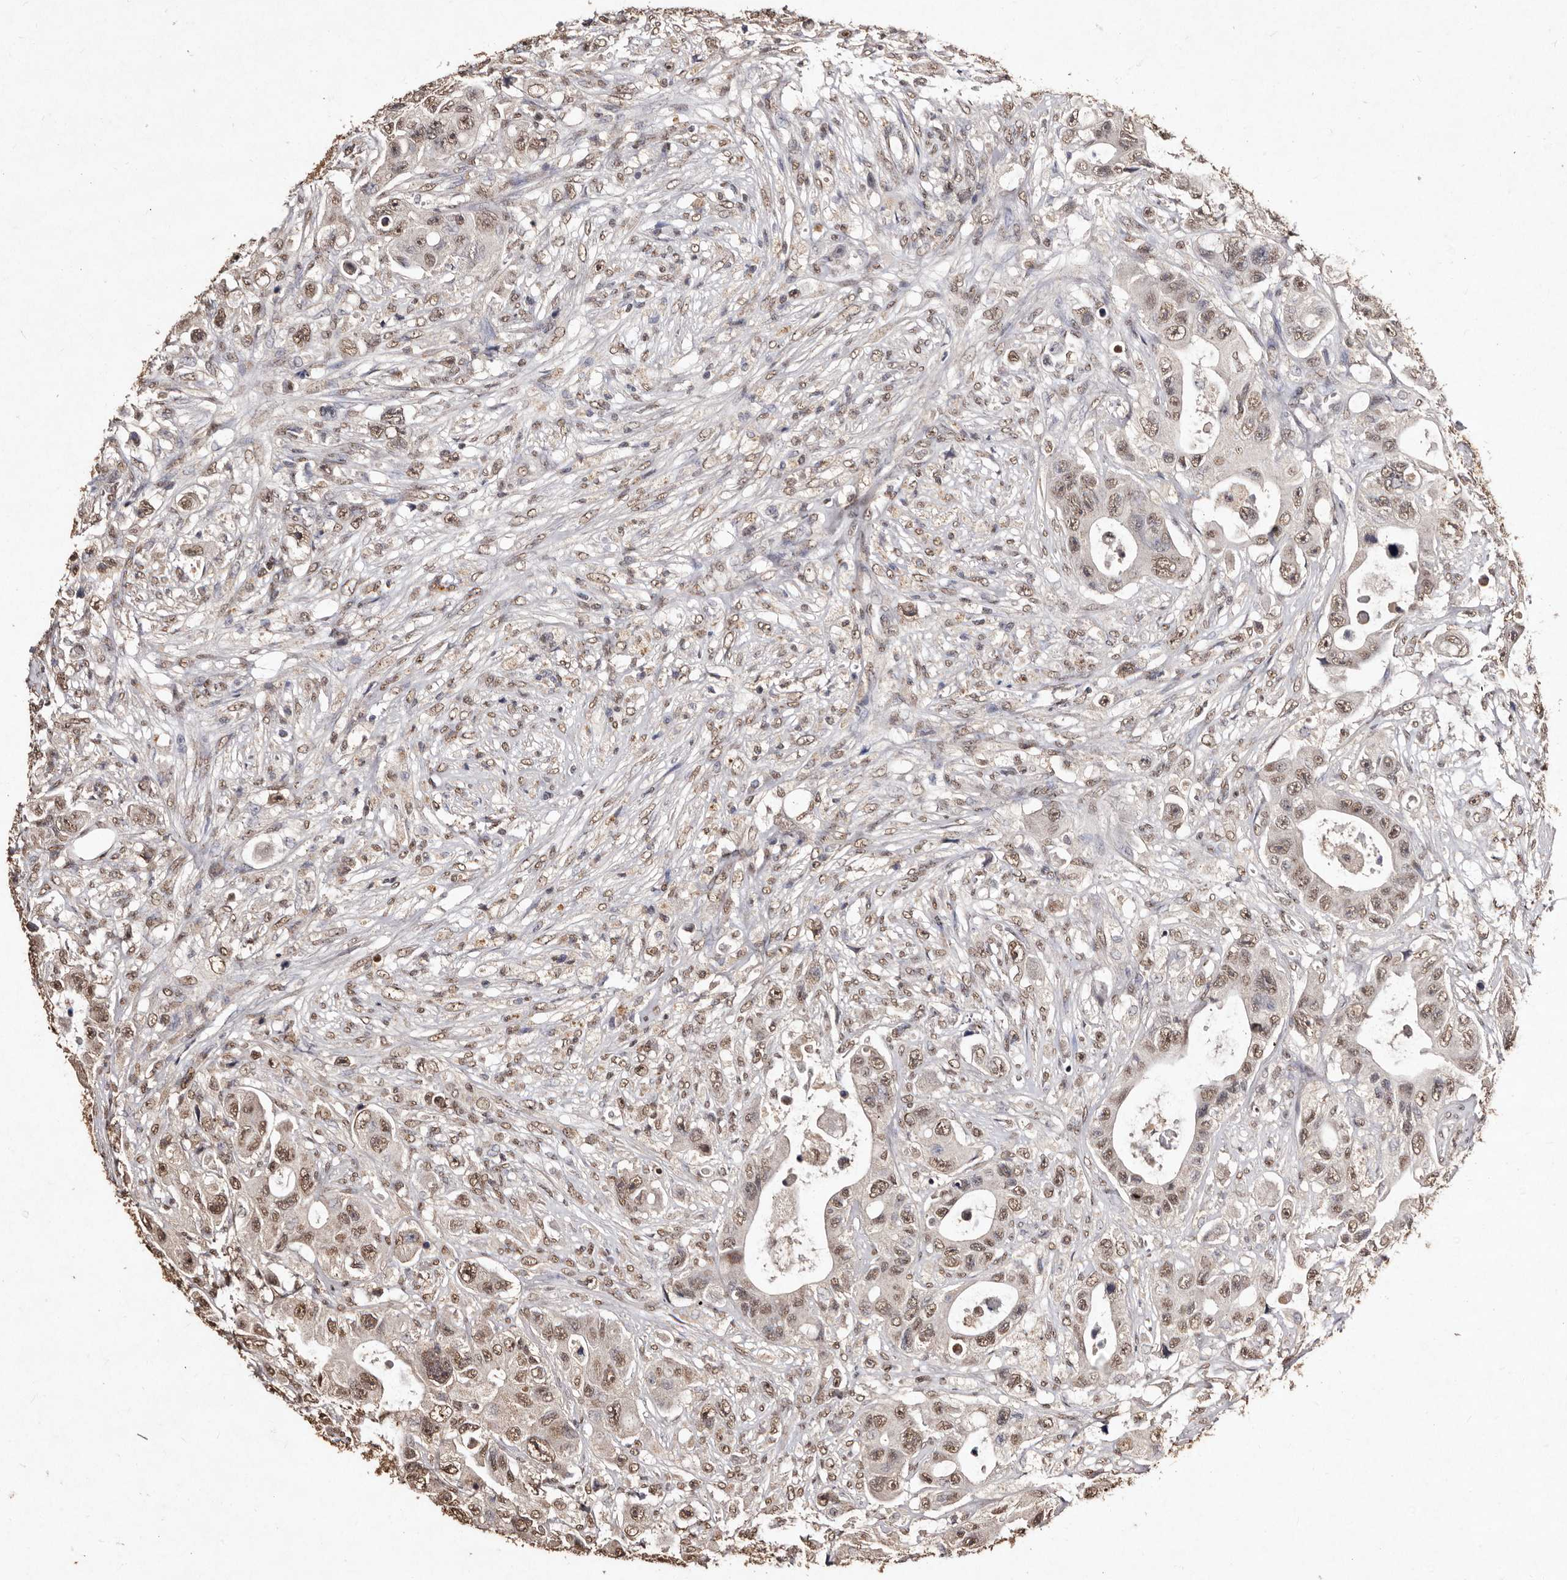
{"staining": {"intensity": "moderate", "quantity": ">75%", "location": "nuclear"}, "tissue": "colorectal cancer", "cell_type": "Tumor cells", "image_type": "cancer", "snomed": [{"axis": "morphology", "description": "Adenocarcinoma, NOS"}, {"axis": "topography", "description": "Colon"}], "caption": "IHC of human colorectal cancer displays medium levels of moderate nuclear expression in approximately >75% of tumor cells.", "gene": "ERBB4", "patient": {"sex": "female", "age": 46}}